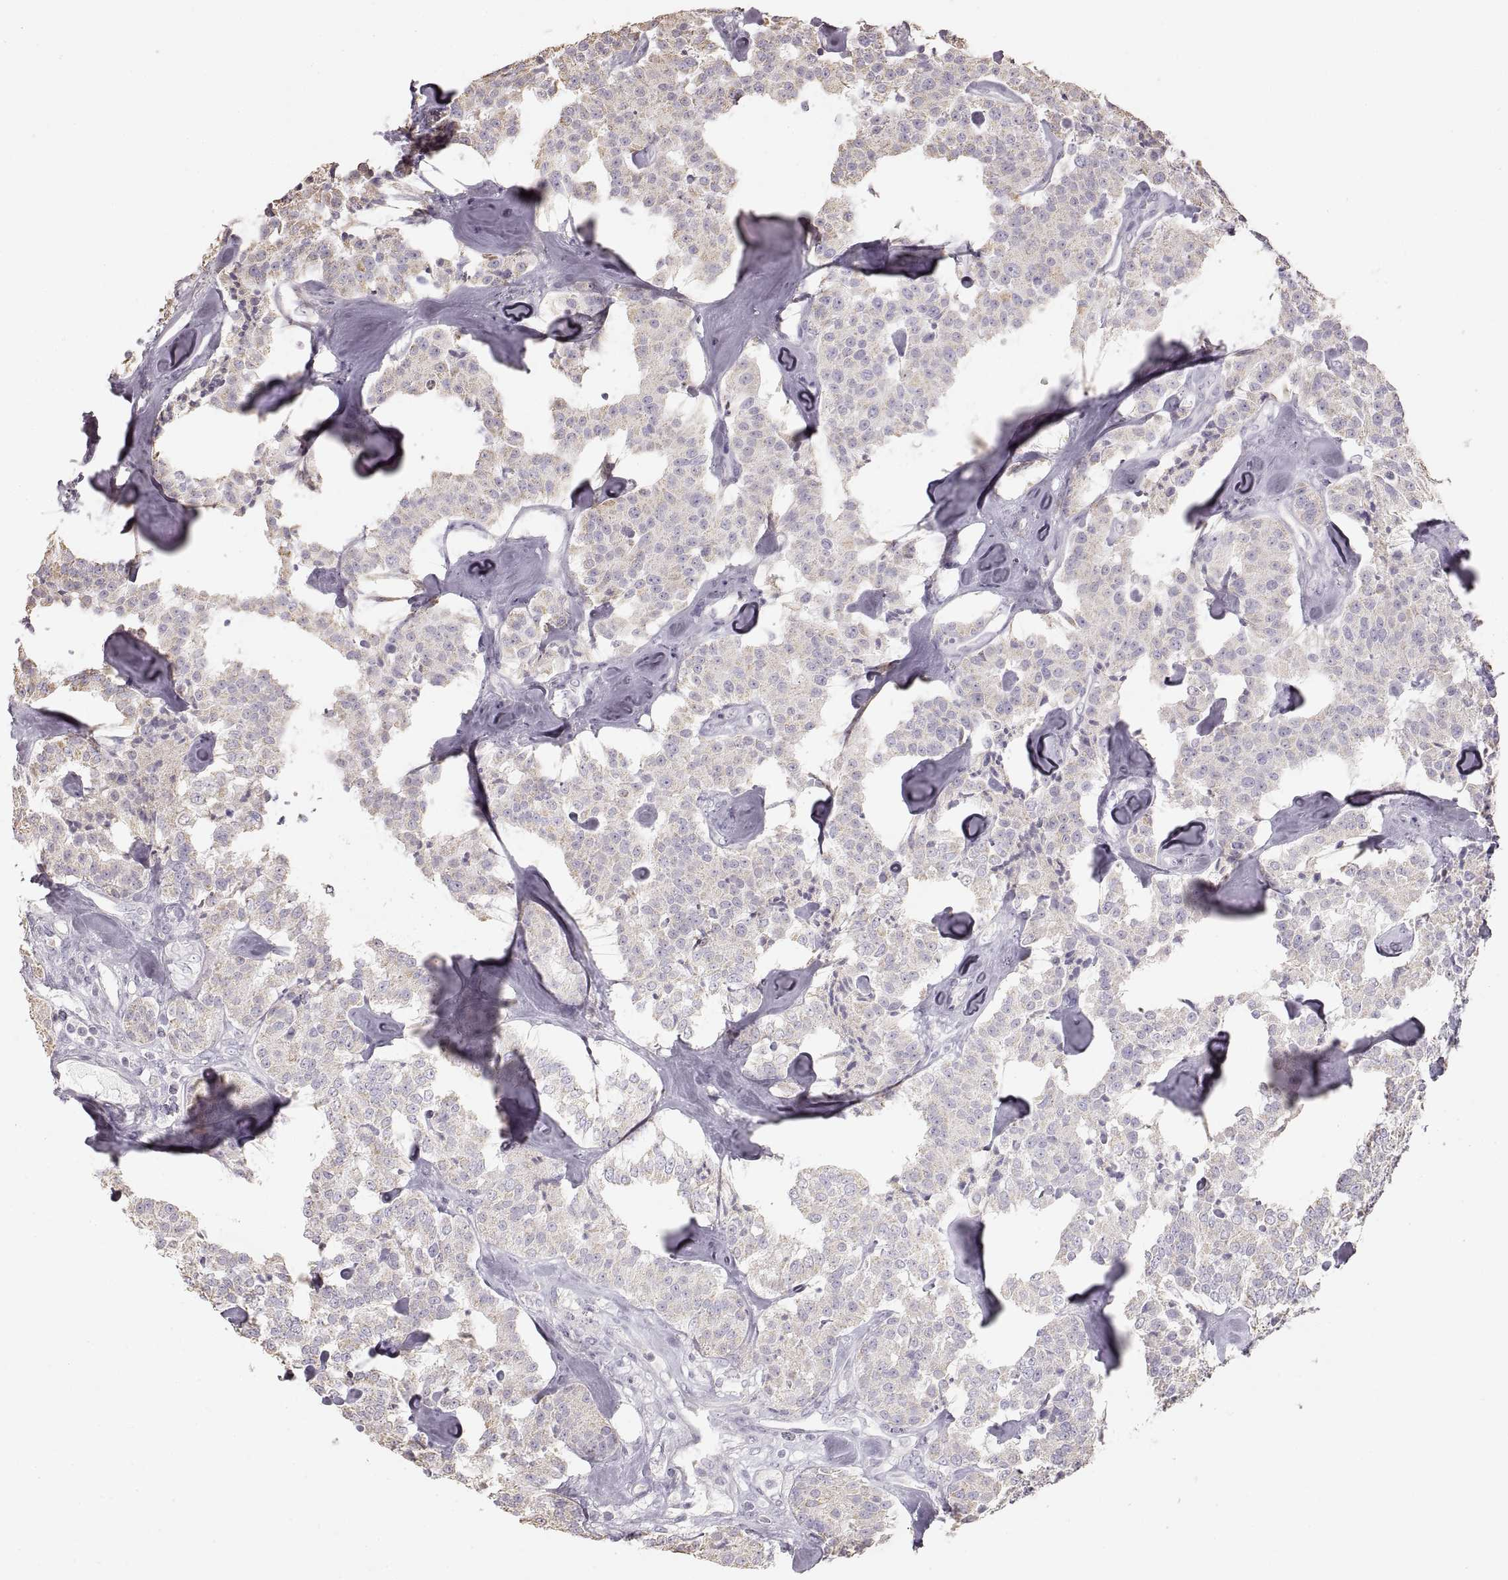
{"staining": {"intensity": "negative", "quantity": "none", "location": "none"}, "tissue": "carcinoid", "cell_type": "Tumor cells", "image_type": "cancer", "snomed": [{"axis": "morphology", "description": "Carcinoid, malignant, NOS"}, {"axis": "topography", "description": "Pancreas"}], "caption": "Immunohistochemistry image of neoplastic tissue: human carcinoid stained with DAB (3,3'-diaminobenzidine) shows no significant protein positivity in tumor cells.", "gene": "ZP3", "patient": {"sex": "male", "age": 41}}